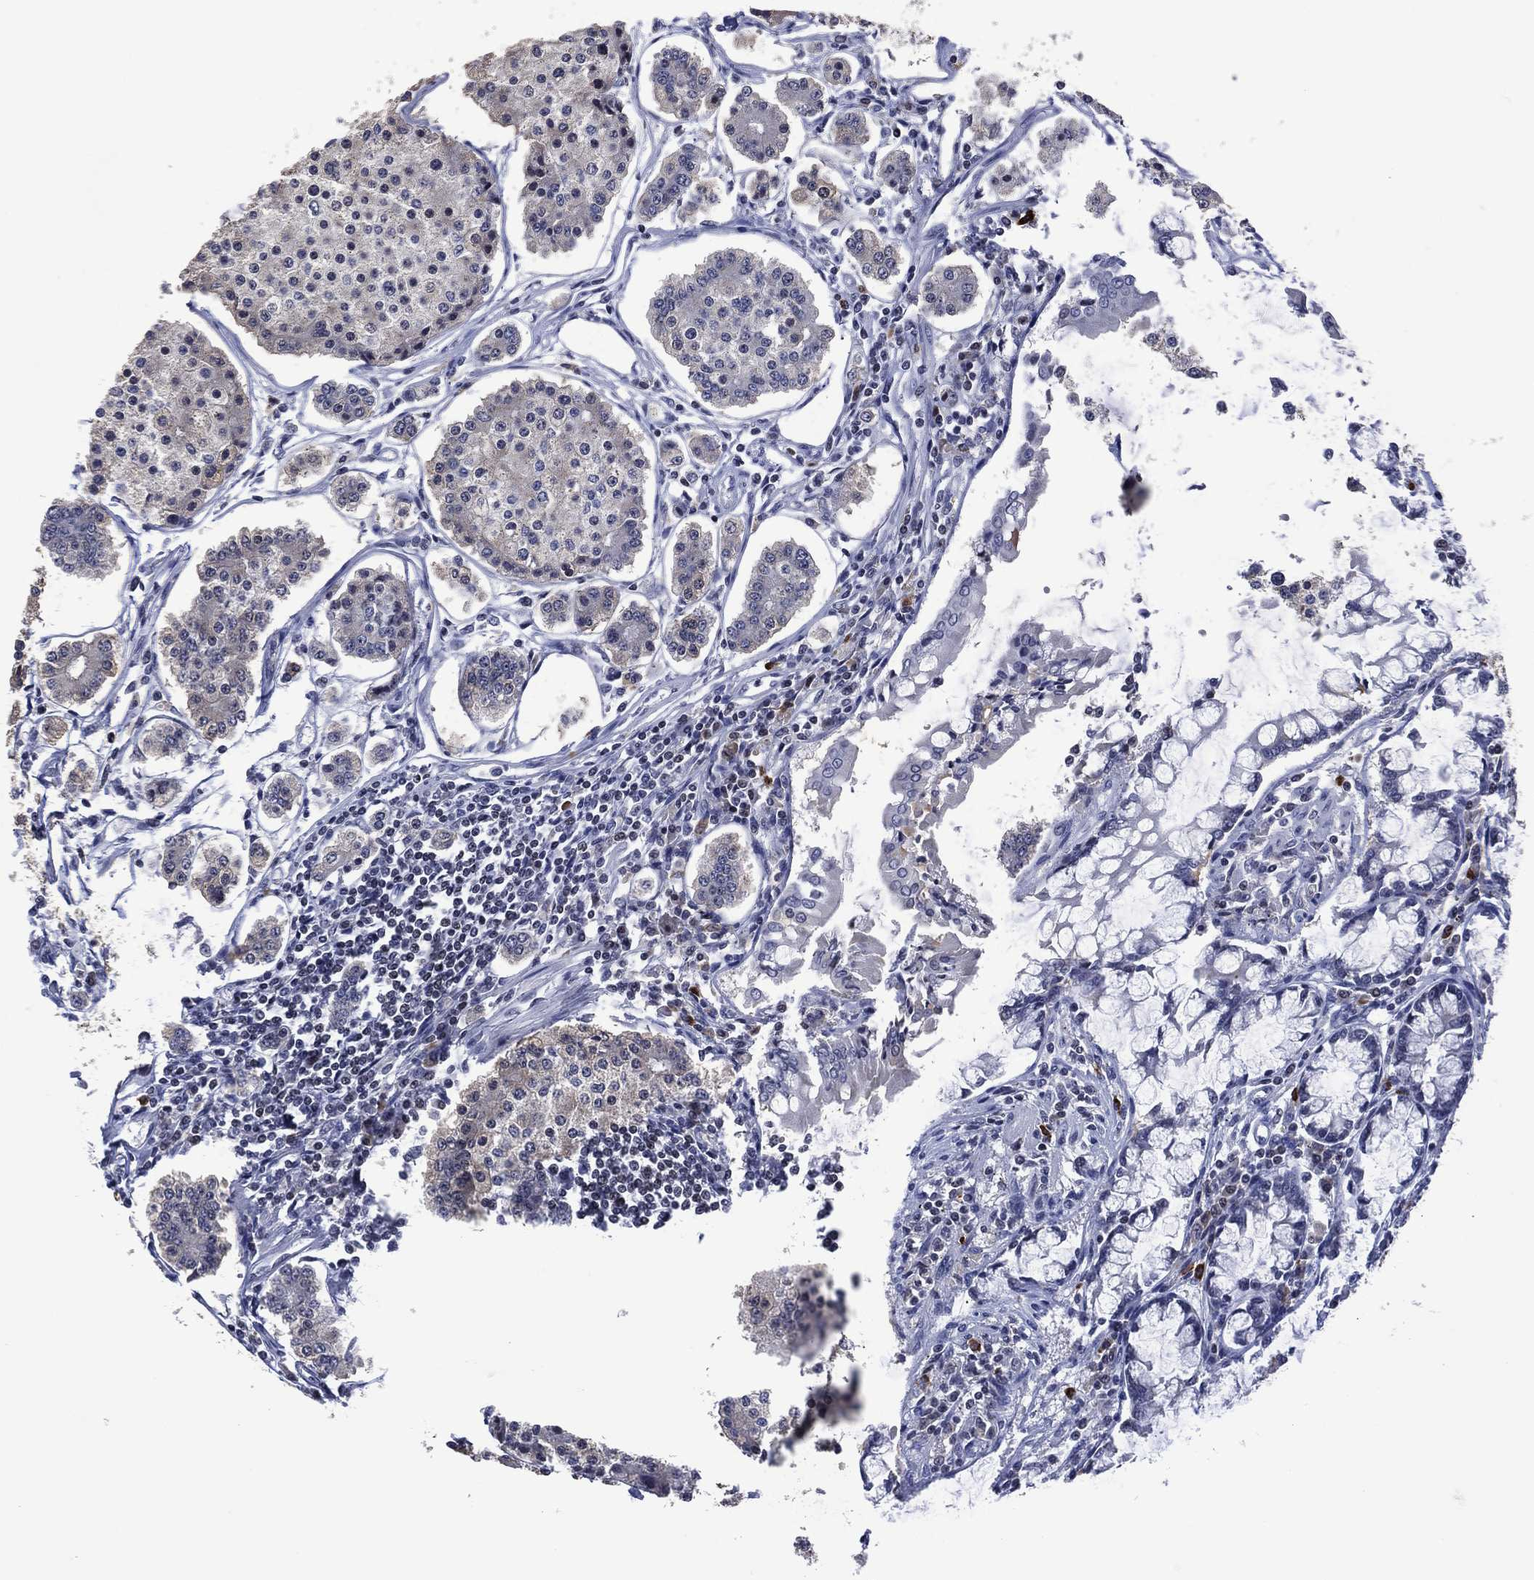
{"staining": {"intensity": "negative", "quantity": "none", "location": "none"}, "tissue": "carcinoid", "cell_type": "Tumor cells", "image_type": "cancer", "snomed": [{"axis": "morphology", "description": "Carcinoid, malignant, NOS"}, {"axis": "topography", "description": "Small intestine"}], "caption": "Tumor cells are negative for brown protein staining in carcinoid.", "gene": "USP26", "patient": {"sex": "female", "age": 65}}